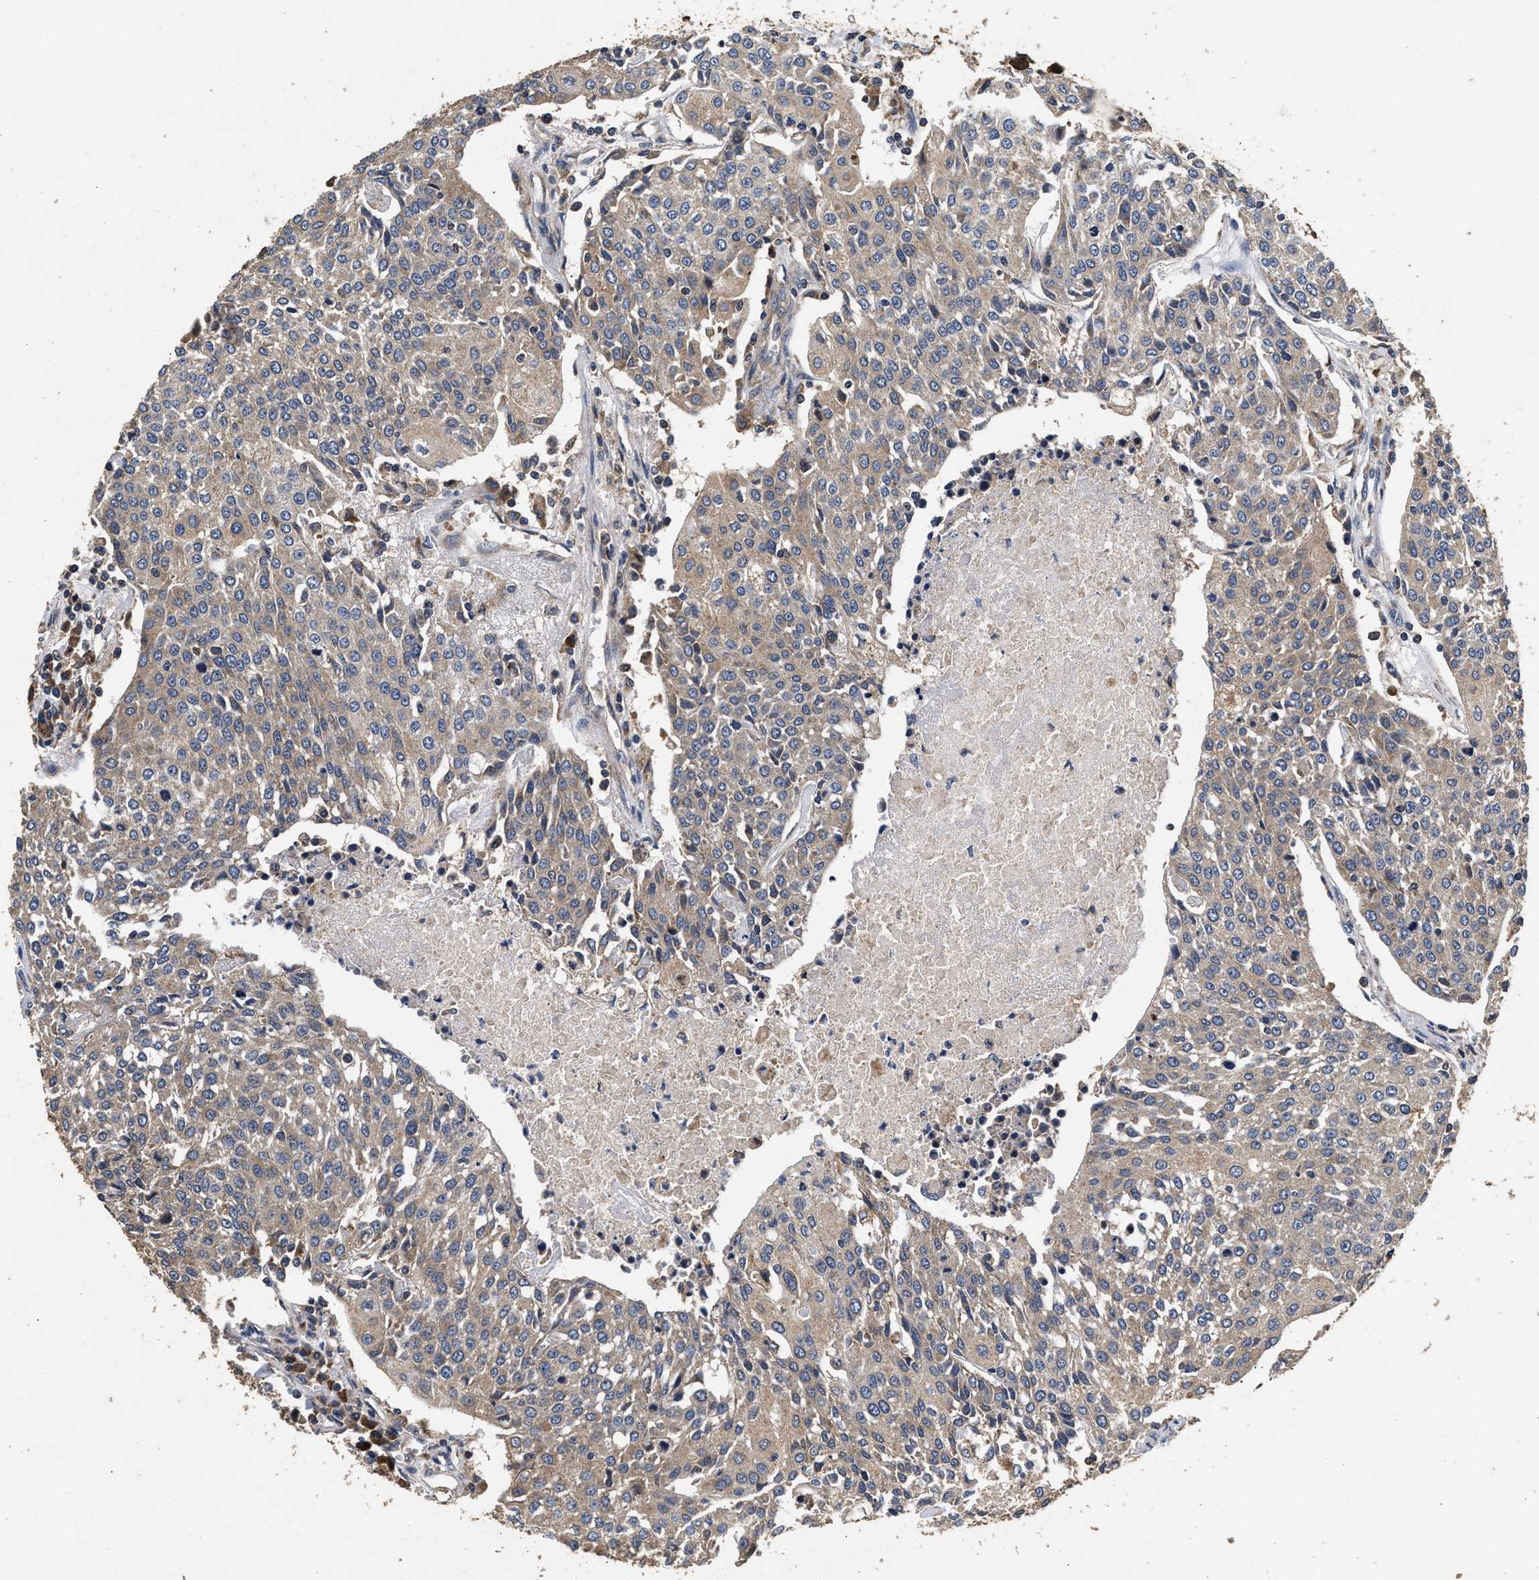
{"staining": {"intensity": "weak", "quantity": "25%-75%", "location": "cytoplasmic/membranous"}, "tissue": "urothelial cancer", "cell_type": "Tumor cells", "image_type": "cancer", "snomed": [{"axis": "morphology", "description": "Urothelial carcinoma, High grade"}, {"axis": "topography", "description": "Urinary bladder"}], "caption": "Human urothelial cancer stained for a protein (brown) exhibits weak cytoplasmic/membranous positive staining in approximately 25%-75% of tumor cells.", "gene": "NFKB2", "patient": {"sex": "female", "age": 85}}